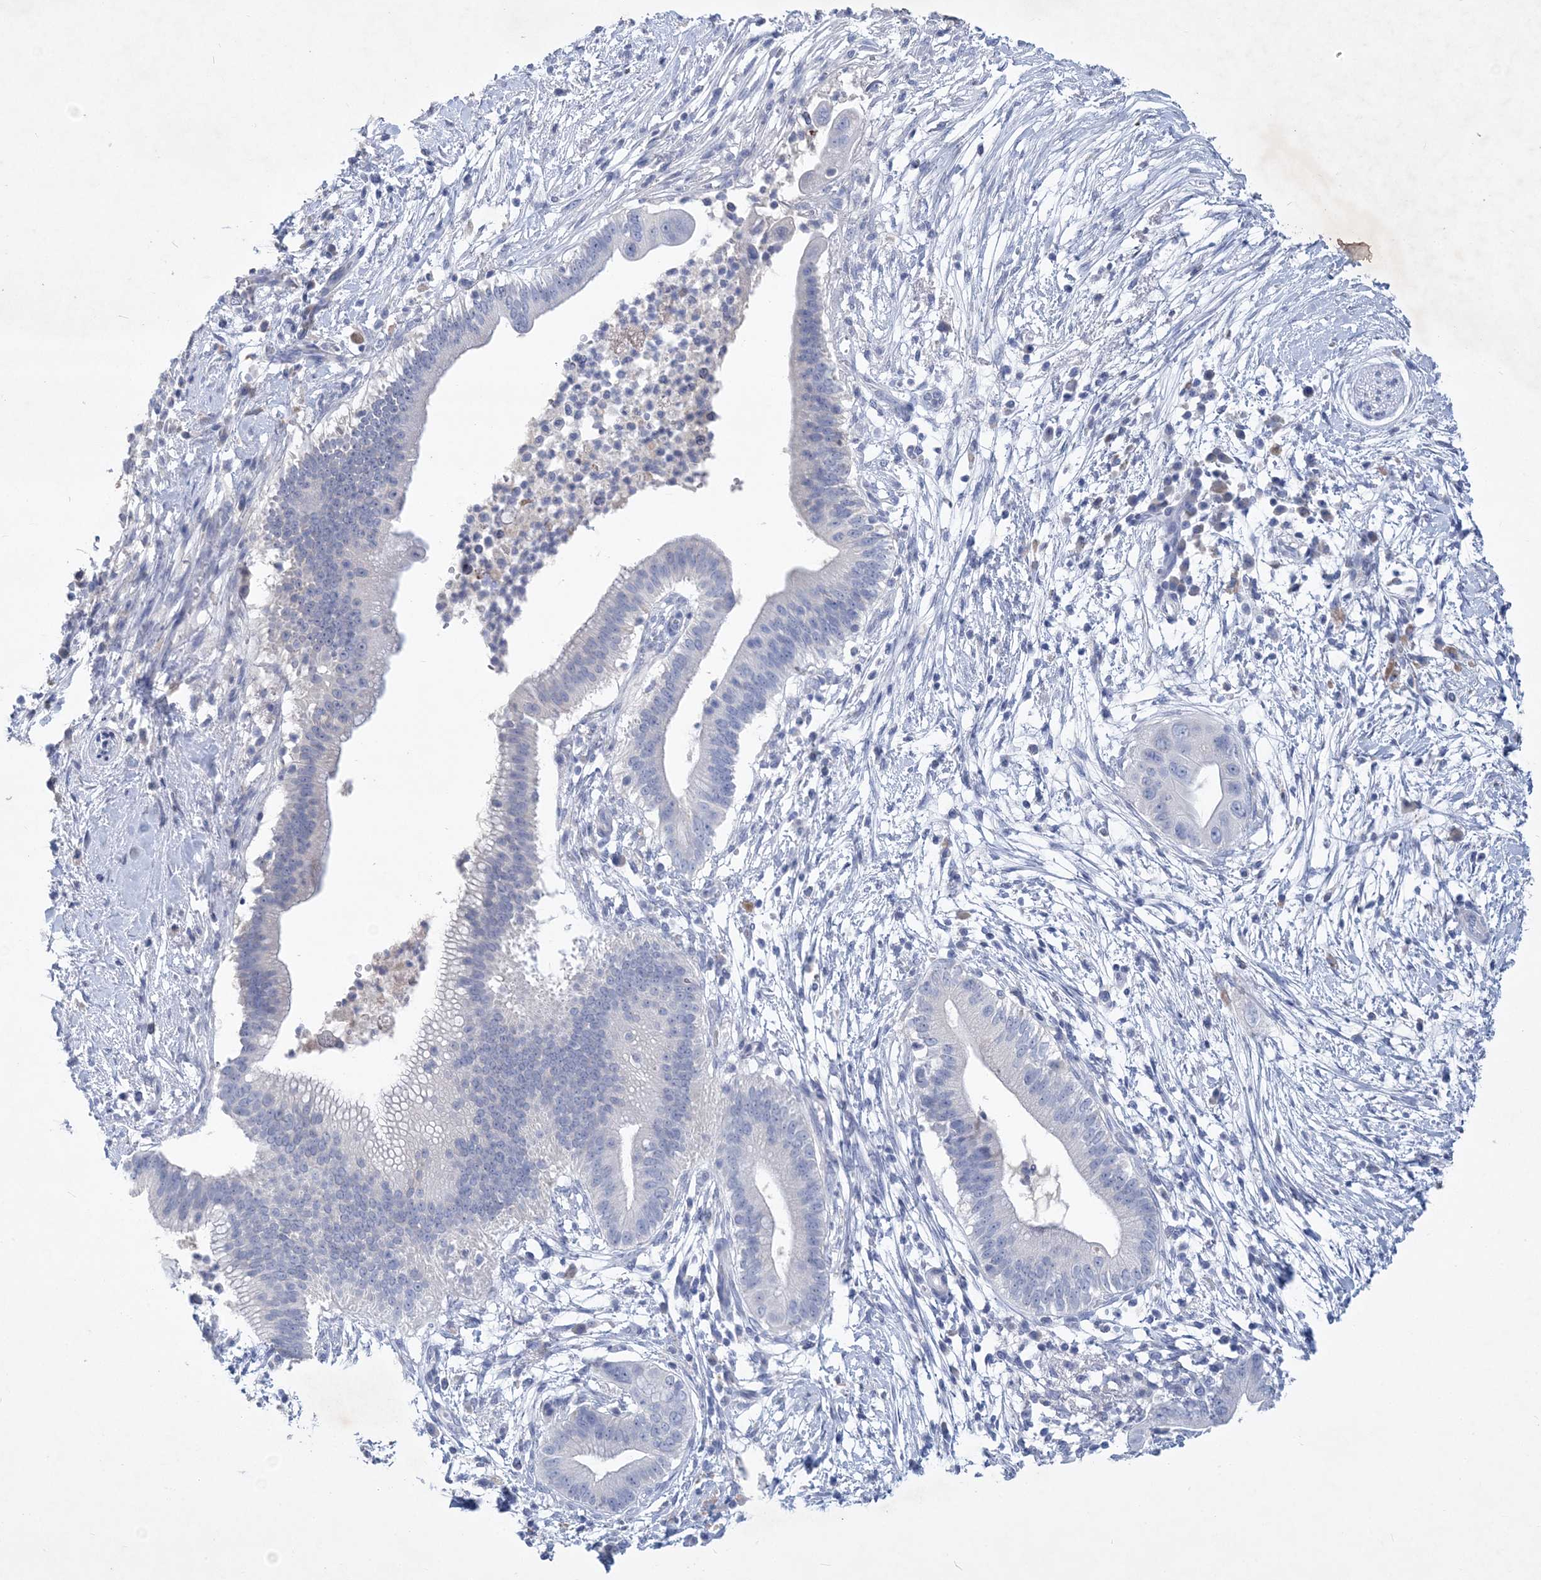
{"staining": {"intensity": "negative", "quantity": "none", "location": "none"}, "tissue": "pancreatic cancer", "cell_type": "Tumor cells", "image_type": "cancer", "snomed": [{"axis": "morphology", "description": "Adenocarcinoma, NOS"}, {"axis": "topography", "description": "Pancreas"}], "caption": "Pancreatic adenocarcinoma was stained to show a protein in brown. There is no significant staining in tumor cells. (Brightfield microscopy of DAB IHC at high magnification).", "gene": "COPS8", "patient": {"sex": "male", "age": 68}}